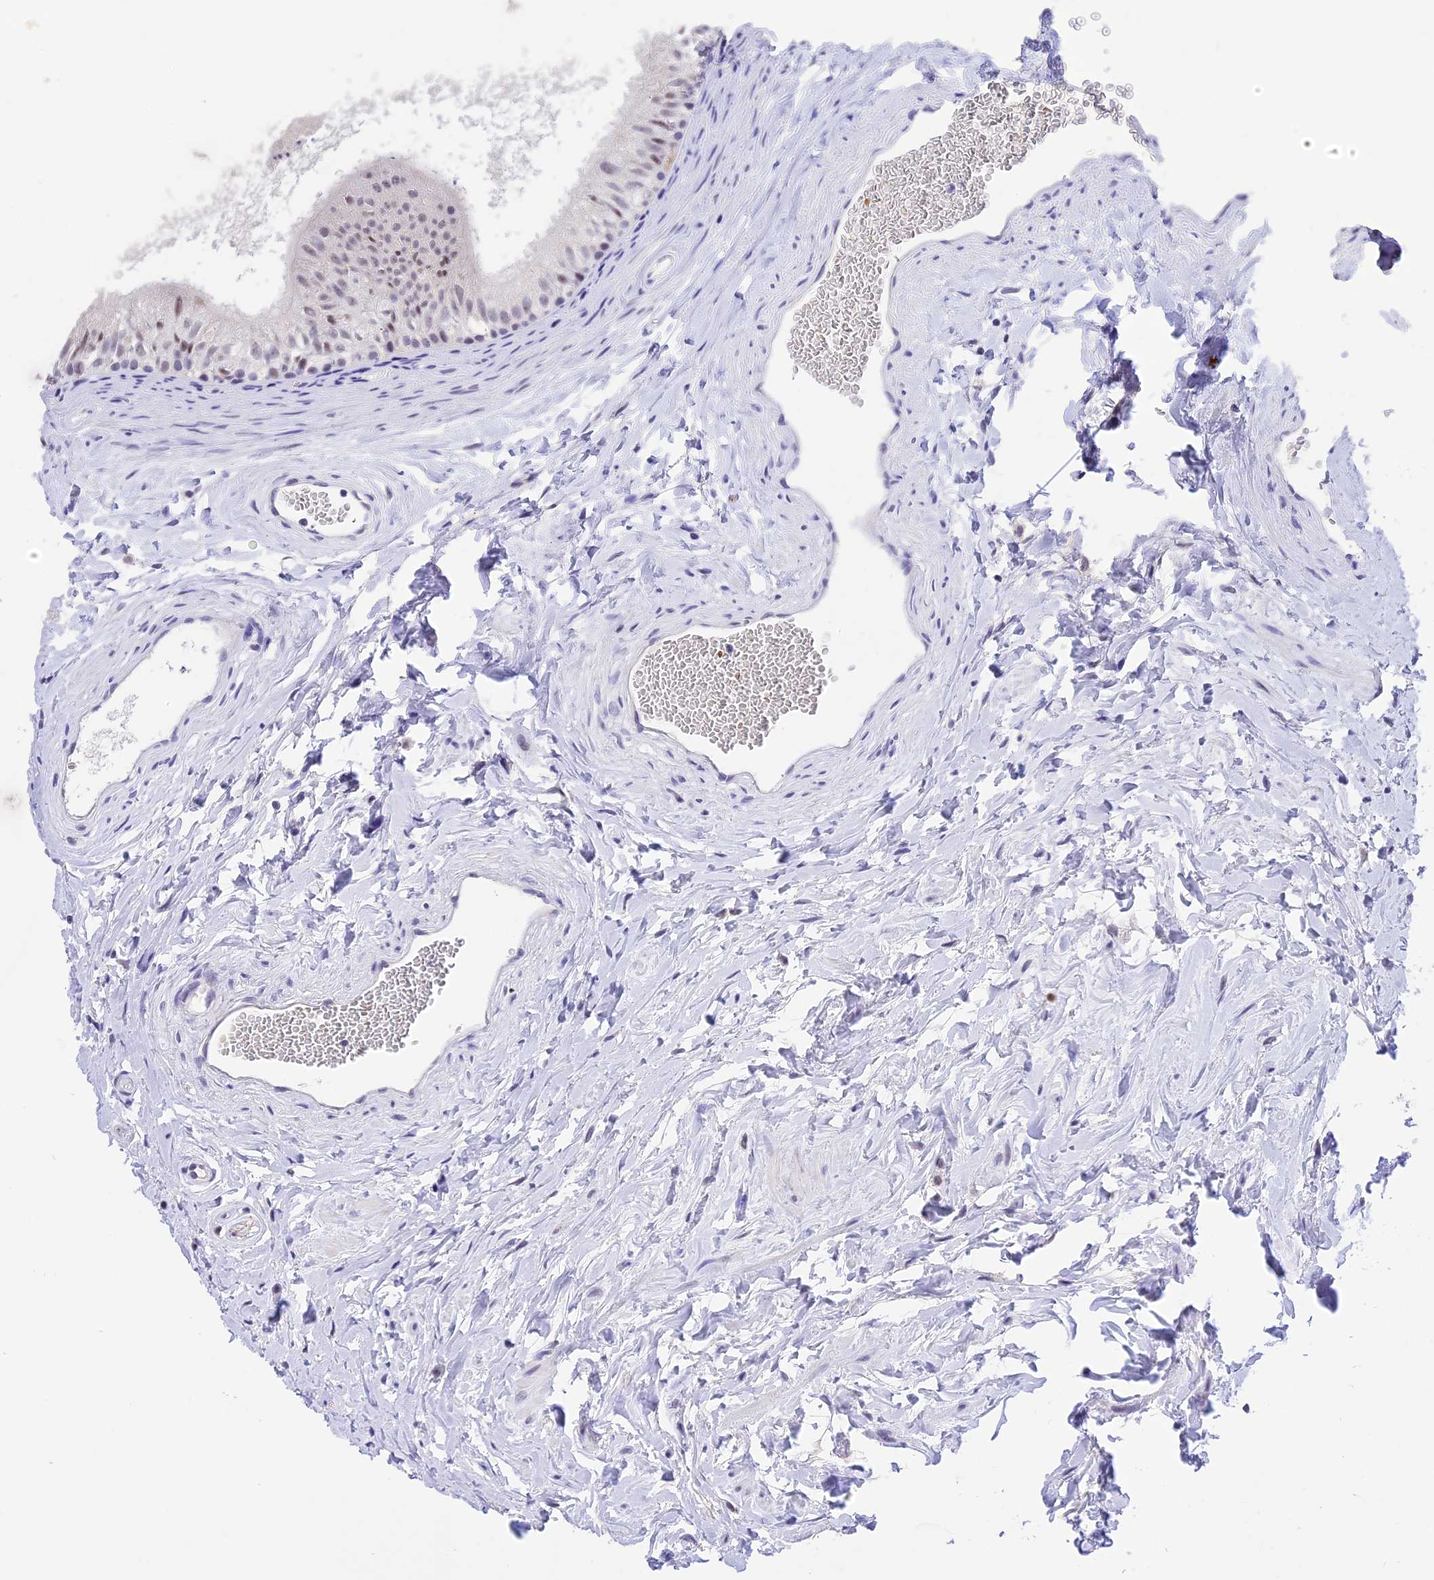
{"staining": {"intensity": "weak", "quantity": "<25%", "location": "nuclear"}, "tissue": "epididymis", "cell_type": "Glandular cells", "image_type": "normal", "snomed": [{"axis": "morphology", "description": "Normal tissue, NOS"}, {"axis": "topography", "description": "Epididymis"}], "caption": "High magnification brightfield microscopy of benign epididymis stained with DAB (brown) and counterstained with hematoxylin (blue): glandular cells show no significant expression.", "gene": "AHSP", "patient": {"sex": "male", "age": 56}}